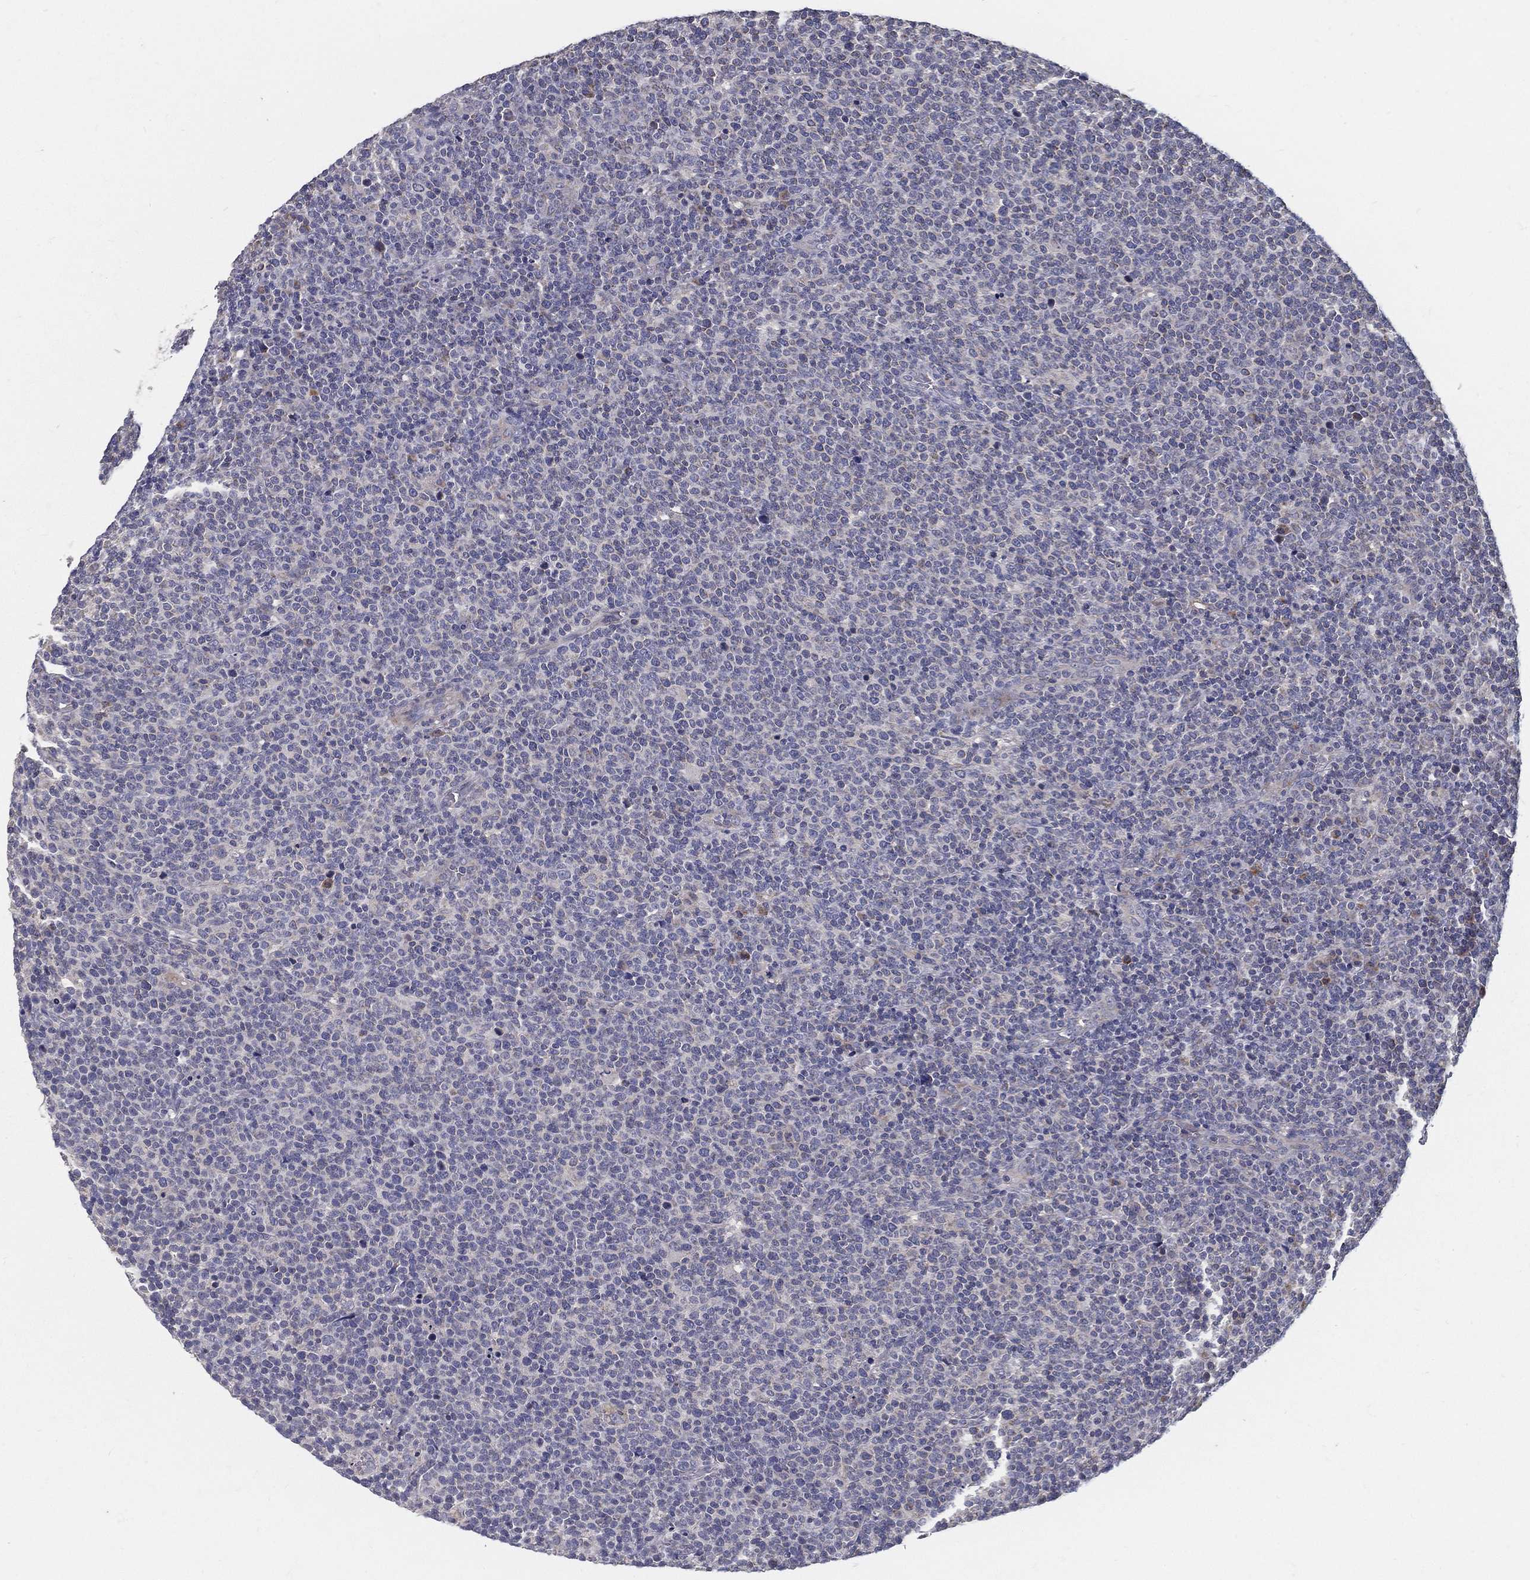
{"staining": {"intensity": "negative", "quantity": "none", "location": "none"}, "tissue": "lymphoma", "cell_type": "Tumor cells", "image_type": "cancer", "snomed": [{"axis": "morphology", "description": "Malignant lymphoma, non-Hodgkin's type, High grade"}, {"axis": "topography", "description": "Lymph node"}], "caption": "DAB immunohistochemical staining of lymphoma reveals no significant expression in tumor cells.", "gene": "PCSK1", "patient": {"sex": "male", "age": 61}}